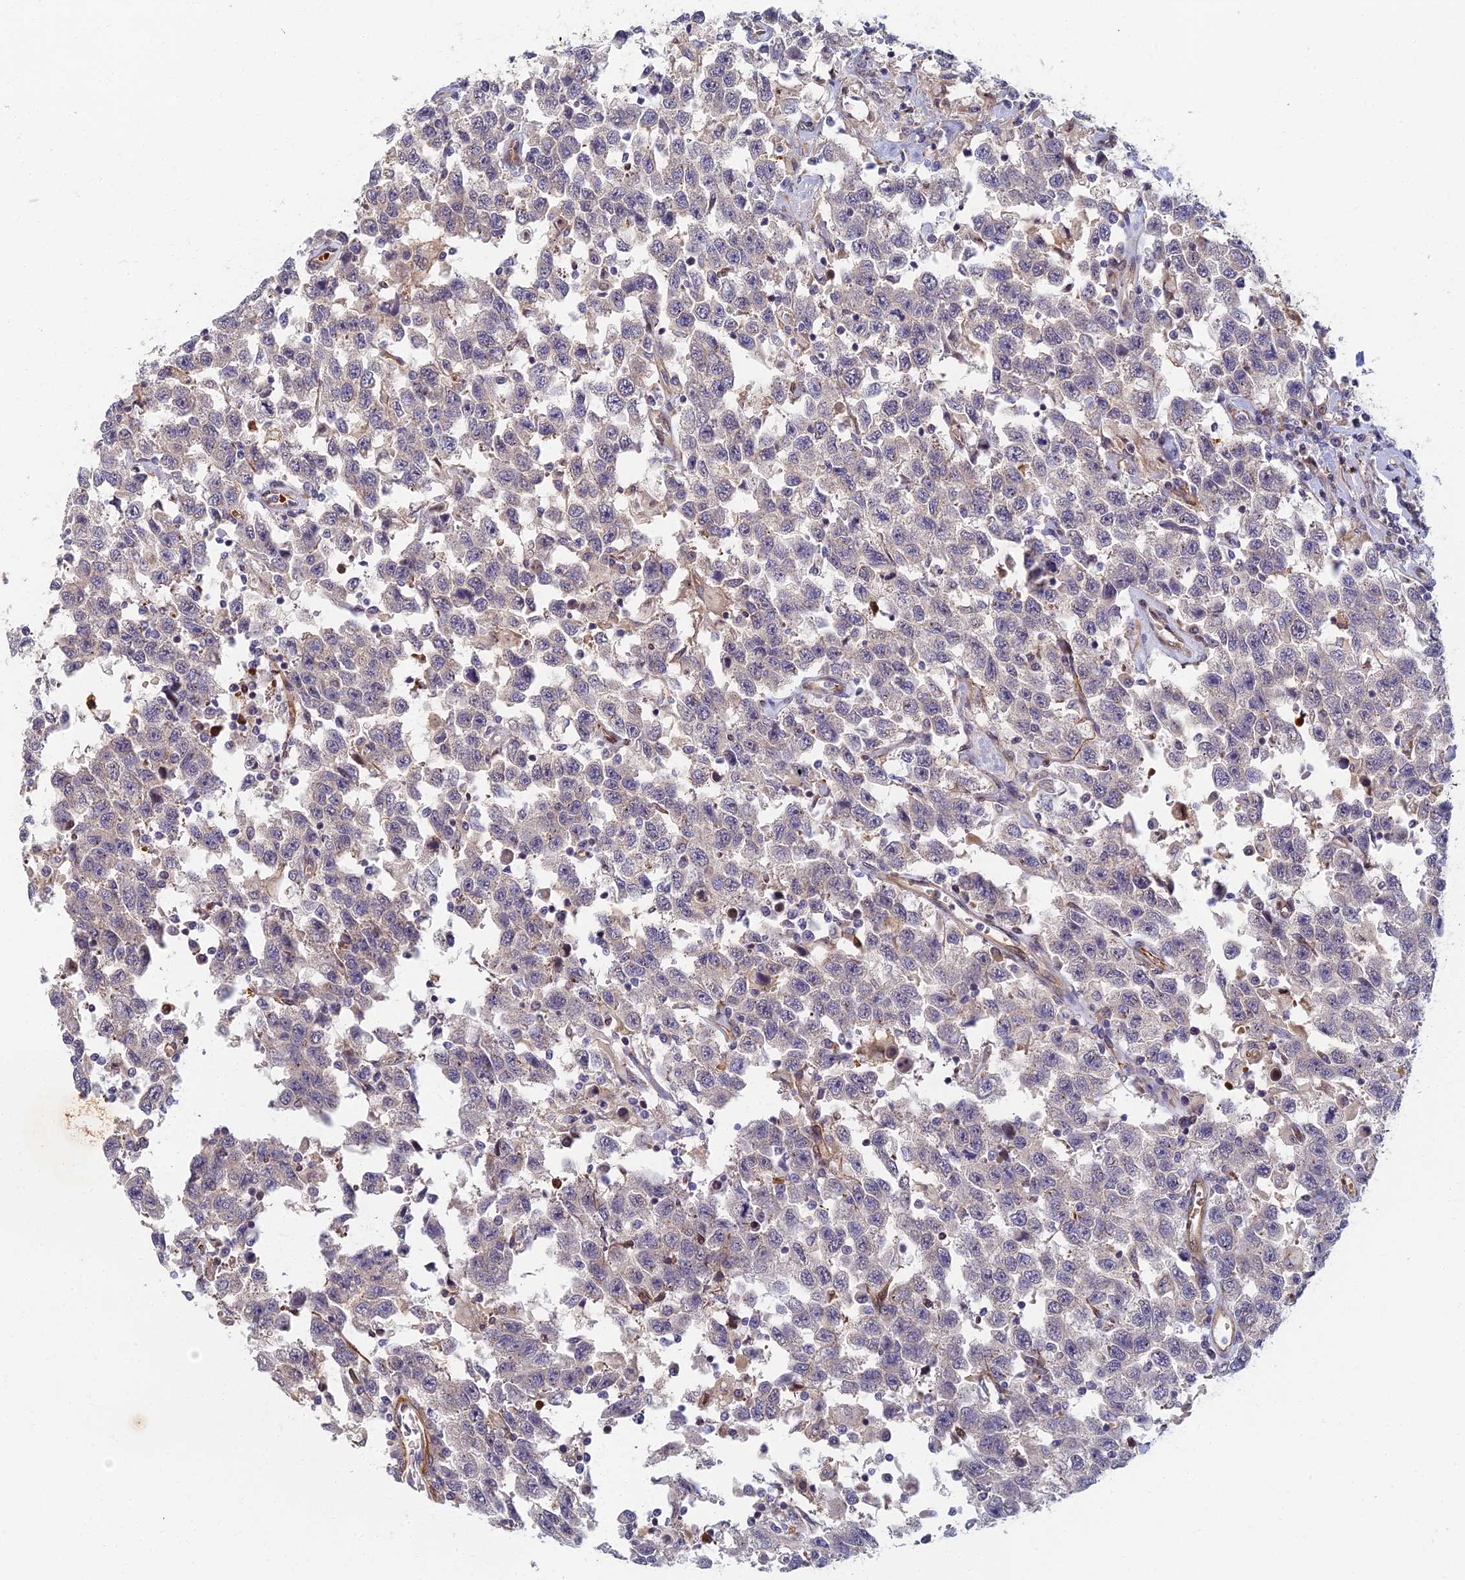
{"staining": {"intensity": "negative", "quantity": "none", "location": "none"}, "tissue": "testis cancer", "cell_type": "Tumor cells", "image_type": "cancer", "snomed": [{"axis": "morphology", "description": "Seminoma, NOS"}, {"axis": "topography", "description": "Testis"}], "caption": "IHC of testis cancer displays no expression in tumor cells.", "gene": "ABCB10", "patient": {"sex": "male", "age": 41}}